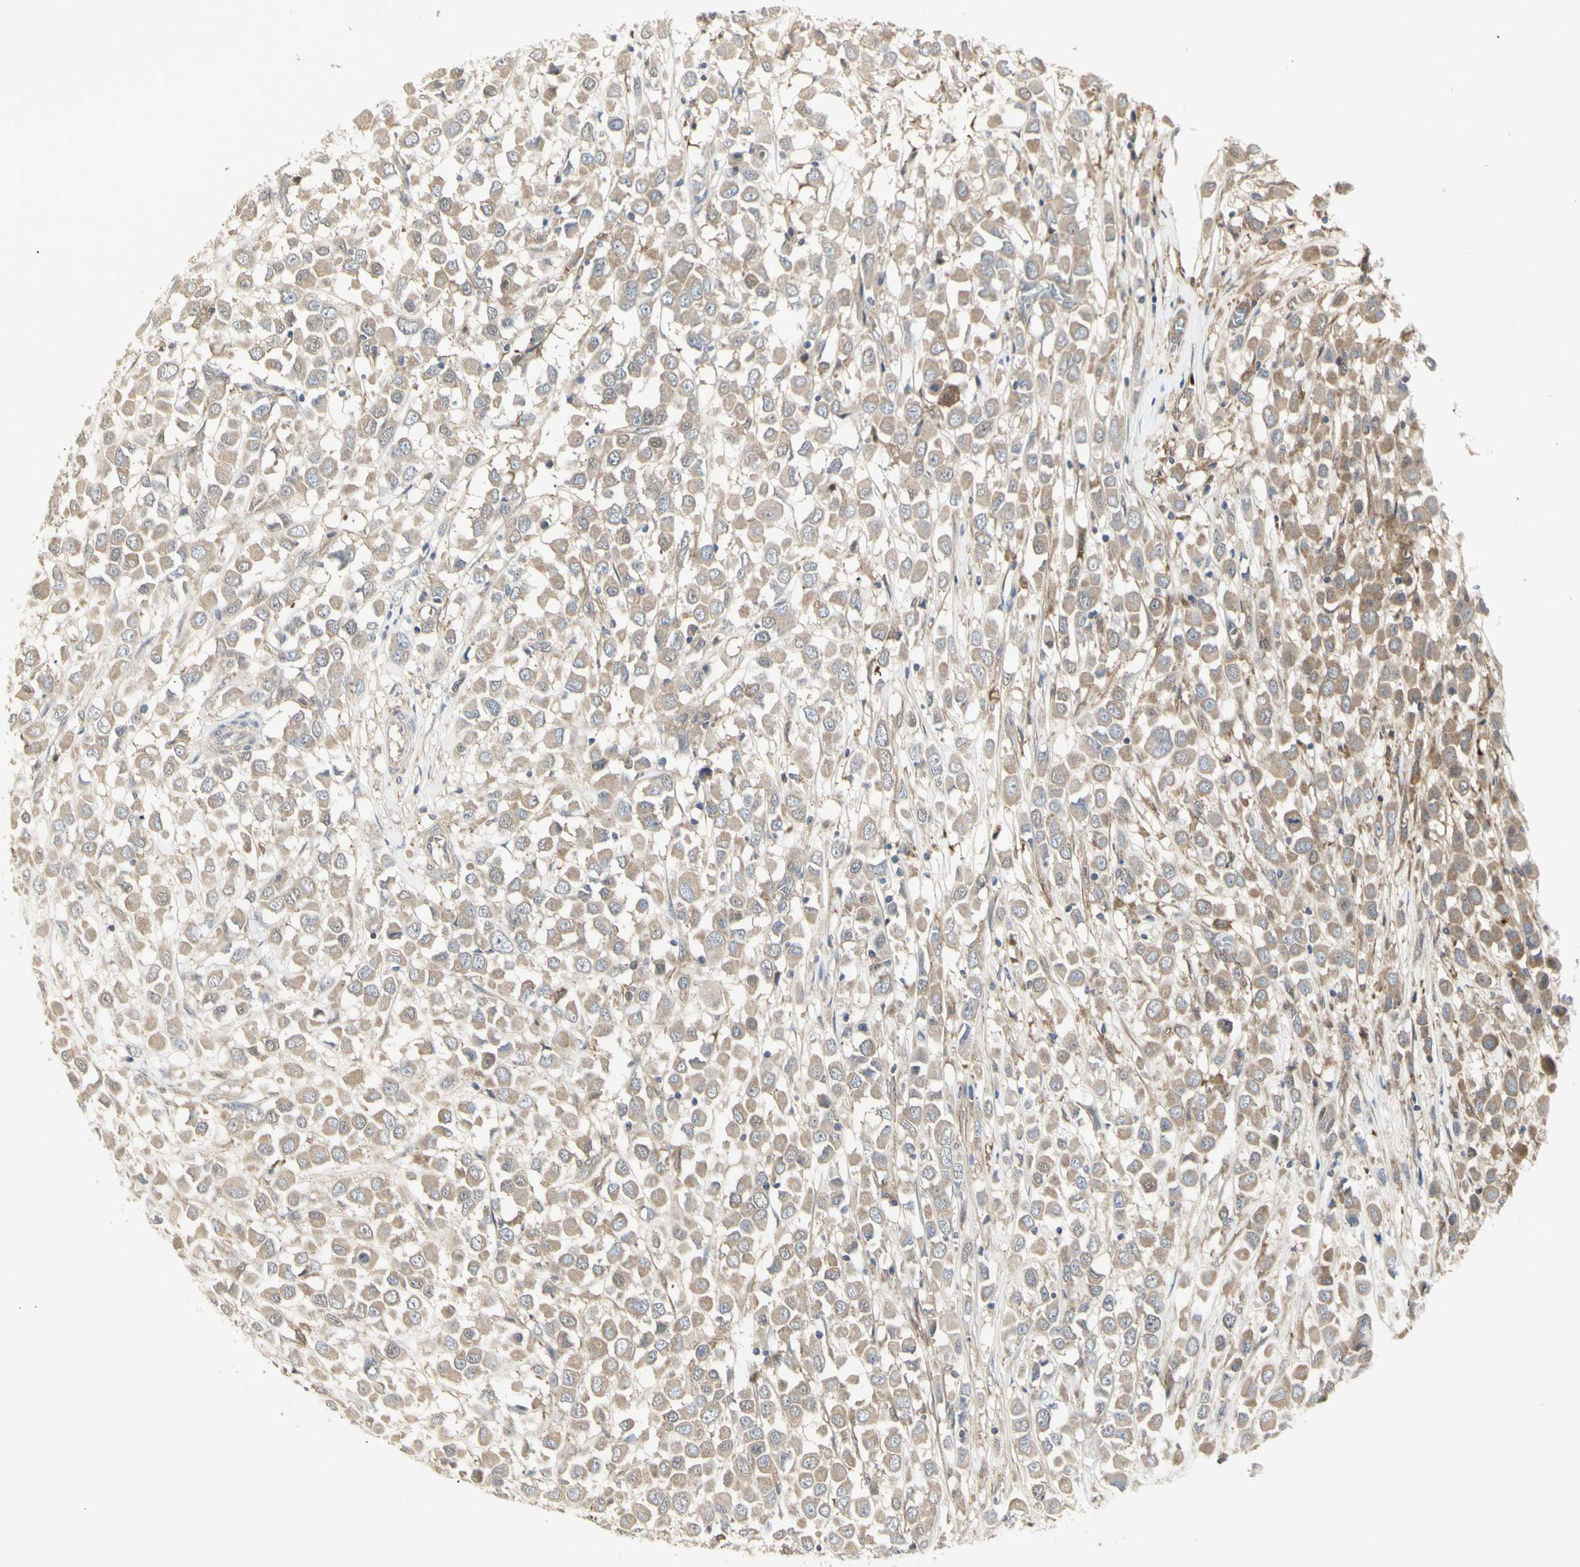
{"staining": {"intensity": "moderate", "quantity": ">75%", "location": "cytoplasmic/membranous"}, "tissue": "breast cancer", "cell_type": "Tumor cells", "image_type": "cancer", "snomed": [{"axis": "morphology", "description": "Duct carcinoma"}, {"axis": "topography", "description": "Breast"}], "caption": "Breast intraductal carcinoma stained with a brown dye reveals moderate cytoplasmic/membranous positive expression in approximately >75% of tumor cells.", "gene": "CHURC1-FNTB", "patient": {"sex": "female", "age": 61}}